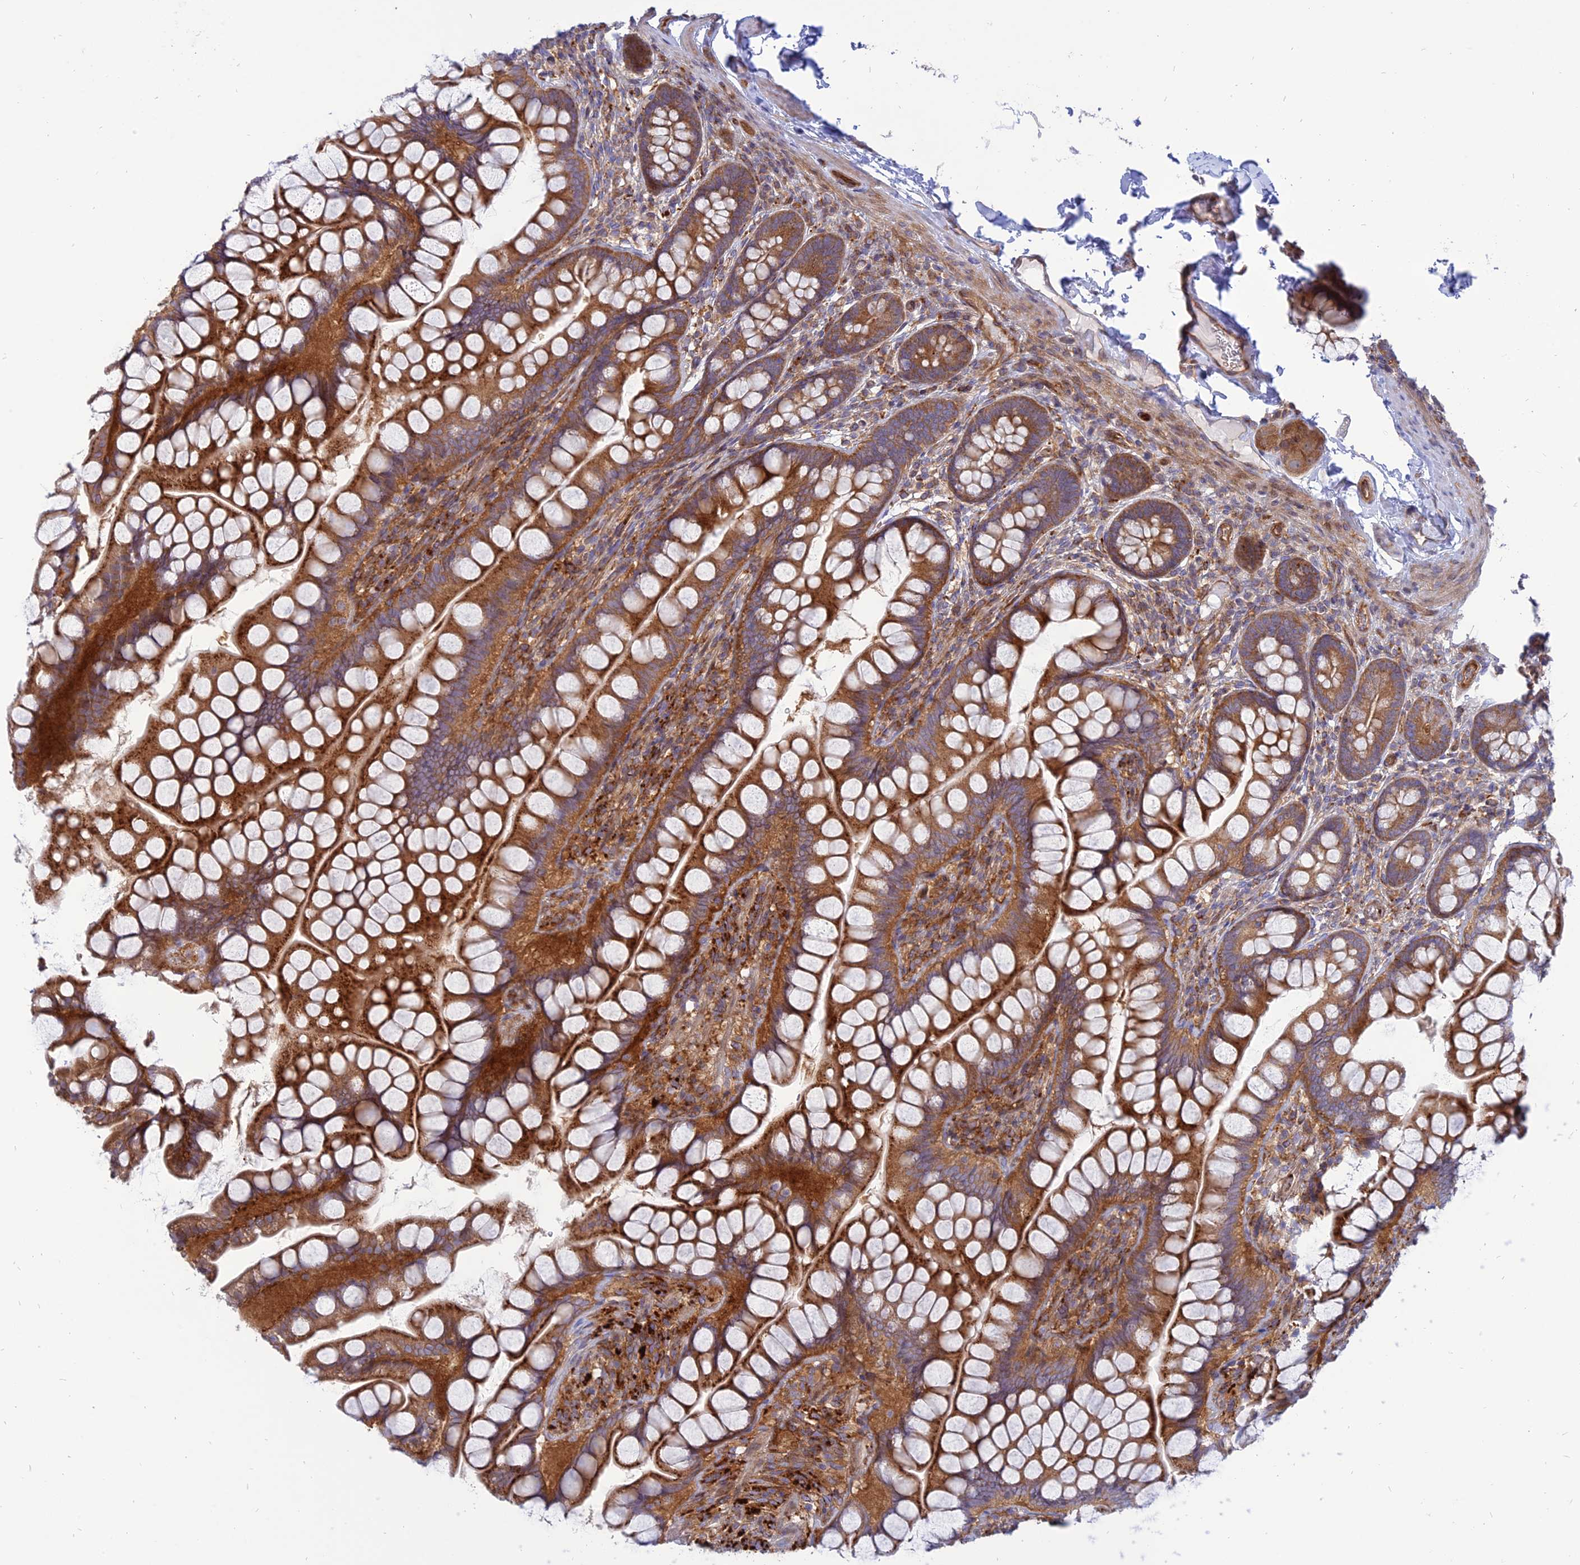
{"staining": {"intensity": "moderate", "quantity": ">75%", "location": "cytoplasmic/membranous"}, "tissue": "small intestine", "cell_type": "Glandular cells", "image_type": "normal", "snomed": [{"axis": "morphology", "description": "Normal tissue, NOS"}, {"axis": "topography", "description": "Small intestine"}], "caption": "Protein analysis of unremarkable small intestine reveals moderate cytoplasmic/membranous staining in about >75% of glandular cells. Nuclei are stained in blue.", "gene": "PHKA2", "patient": {"sex": "male", "age": 70}}